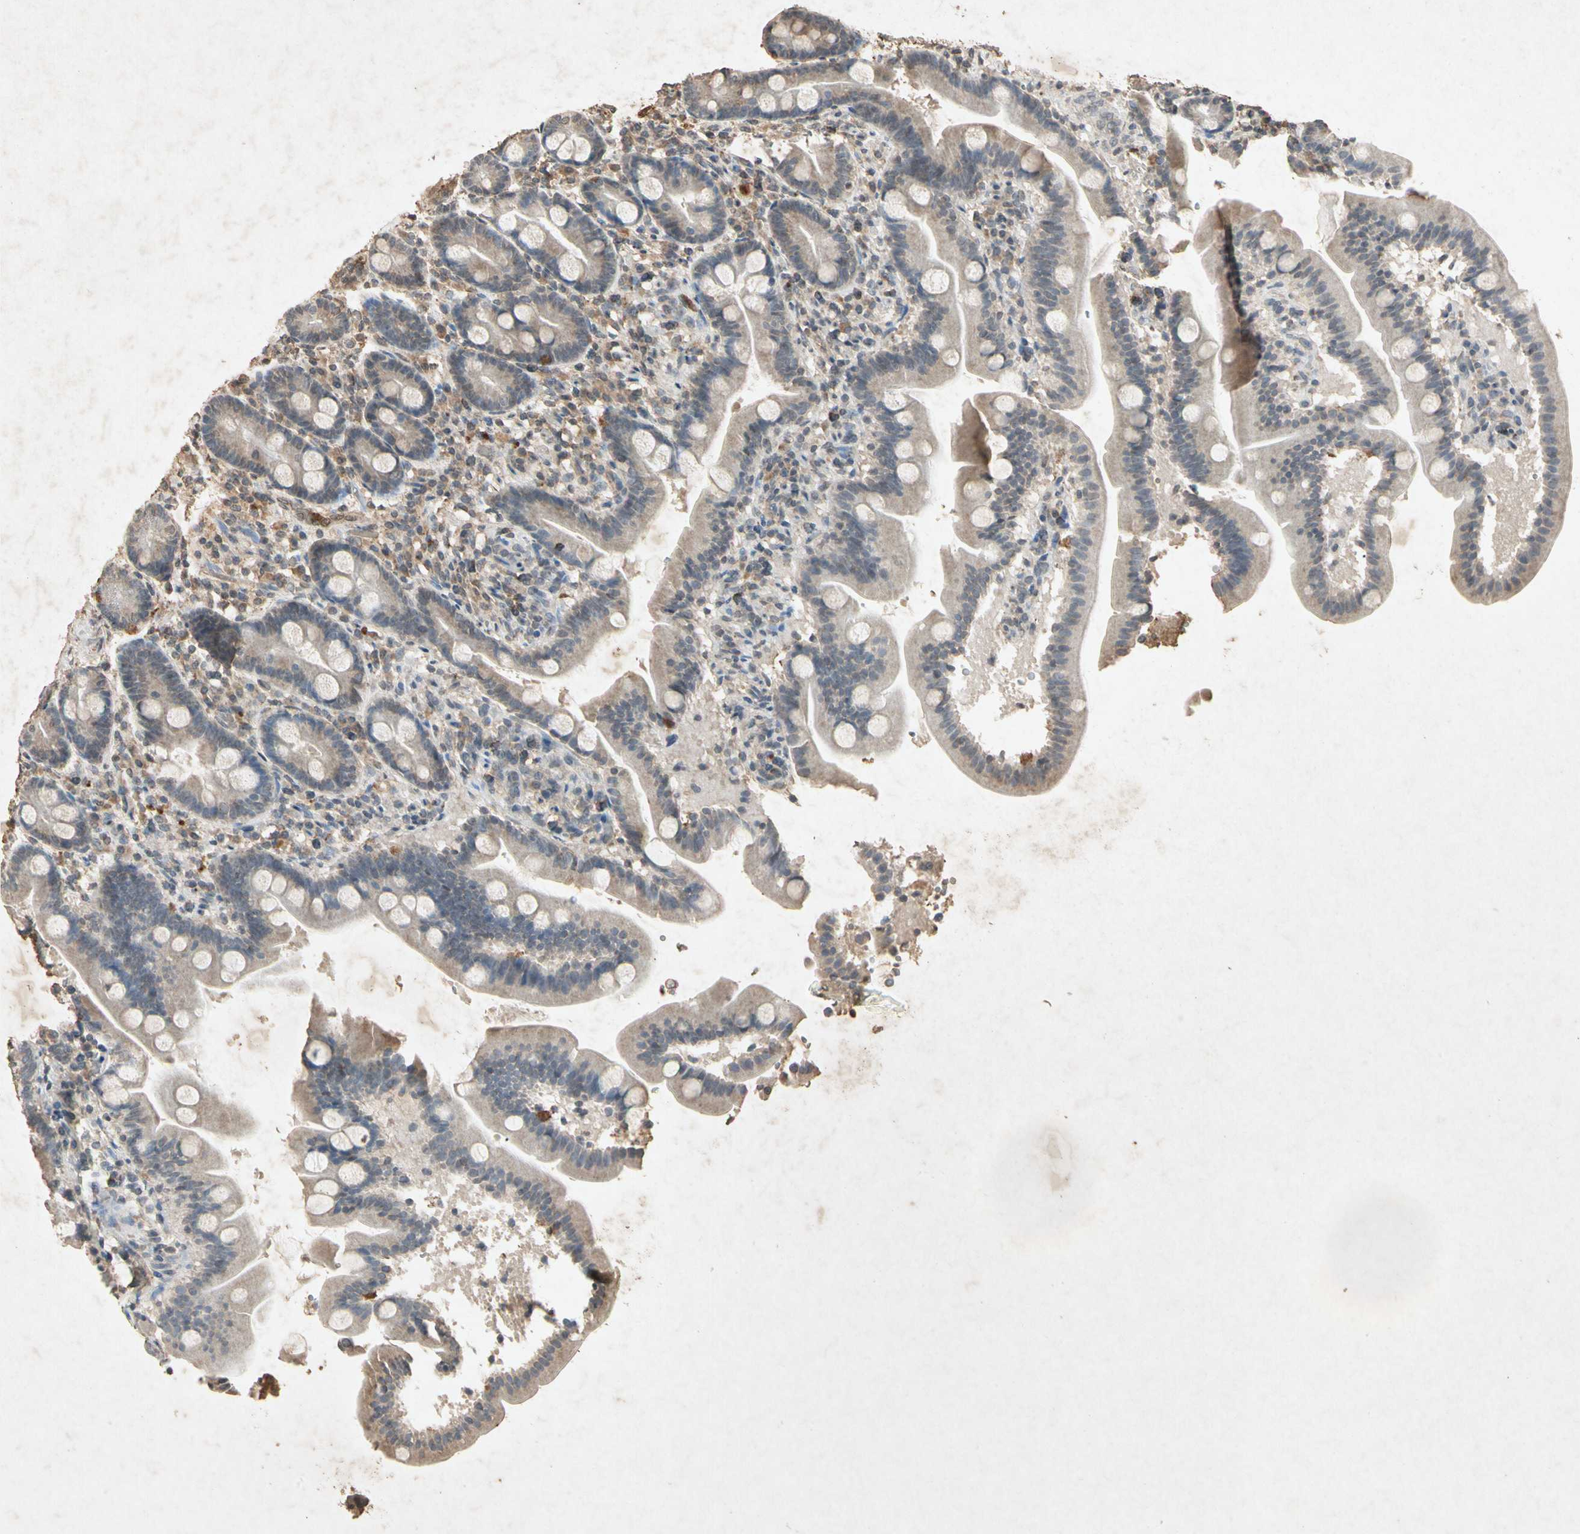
{"staining": {"intensity": "weak", "quantity": ">75%", "location": "cytoplasmic/membranous"}, "tissue": "duodenum", "cell_type": "Glandular cells", "image_type": "normal", "snomed": [{"axis": "morphology", "description": "Normal tissue, NOS"}, {"axis": "topography", "description": "Duodenum"}], "caption": "Glandular cells reveal low levels of weak cytoplasmic/membranous expression in approximately >75% of cells in normal human duodenum. Ihc stains the protein in brown and the nuclei are stained blue.", "gene": "MSRB1", "patient": {"sex": "male", "age": 54}}